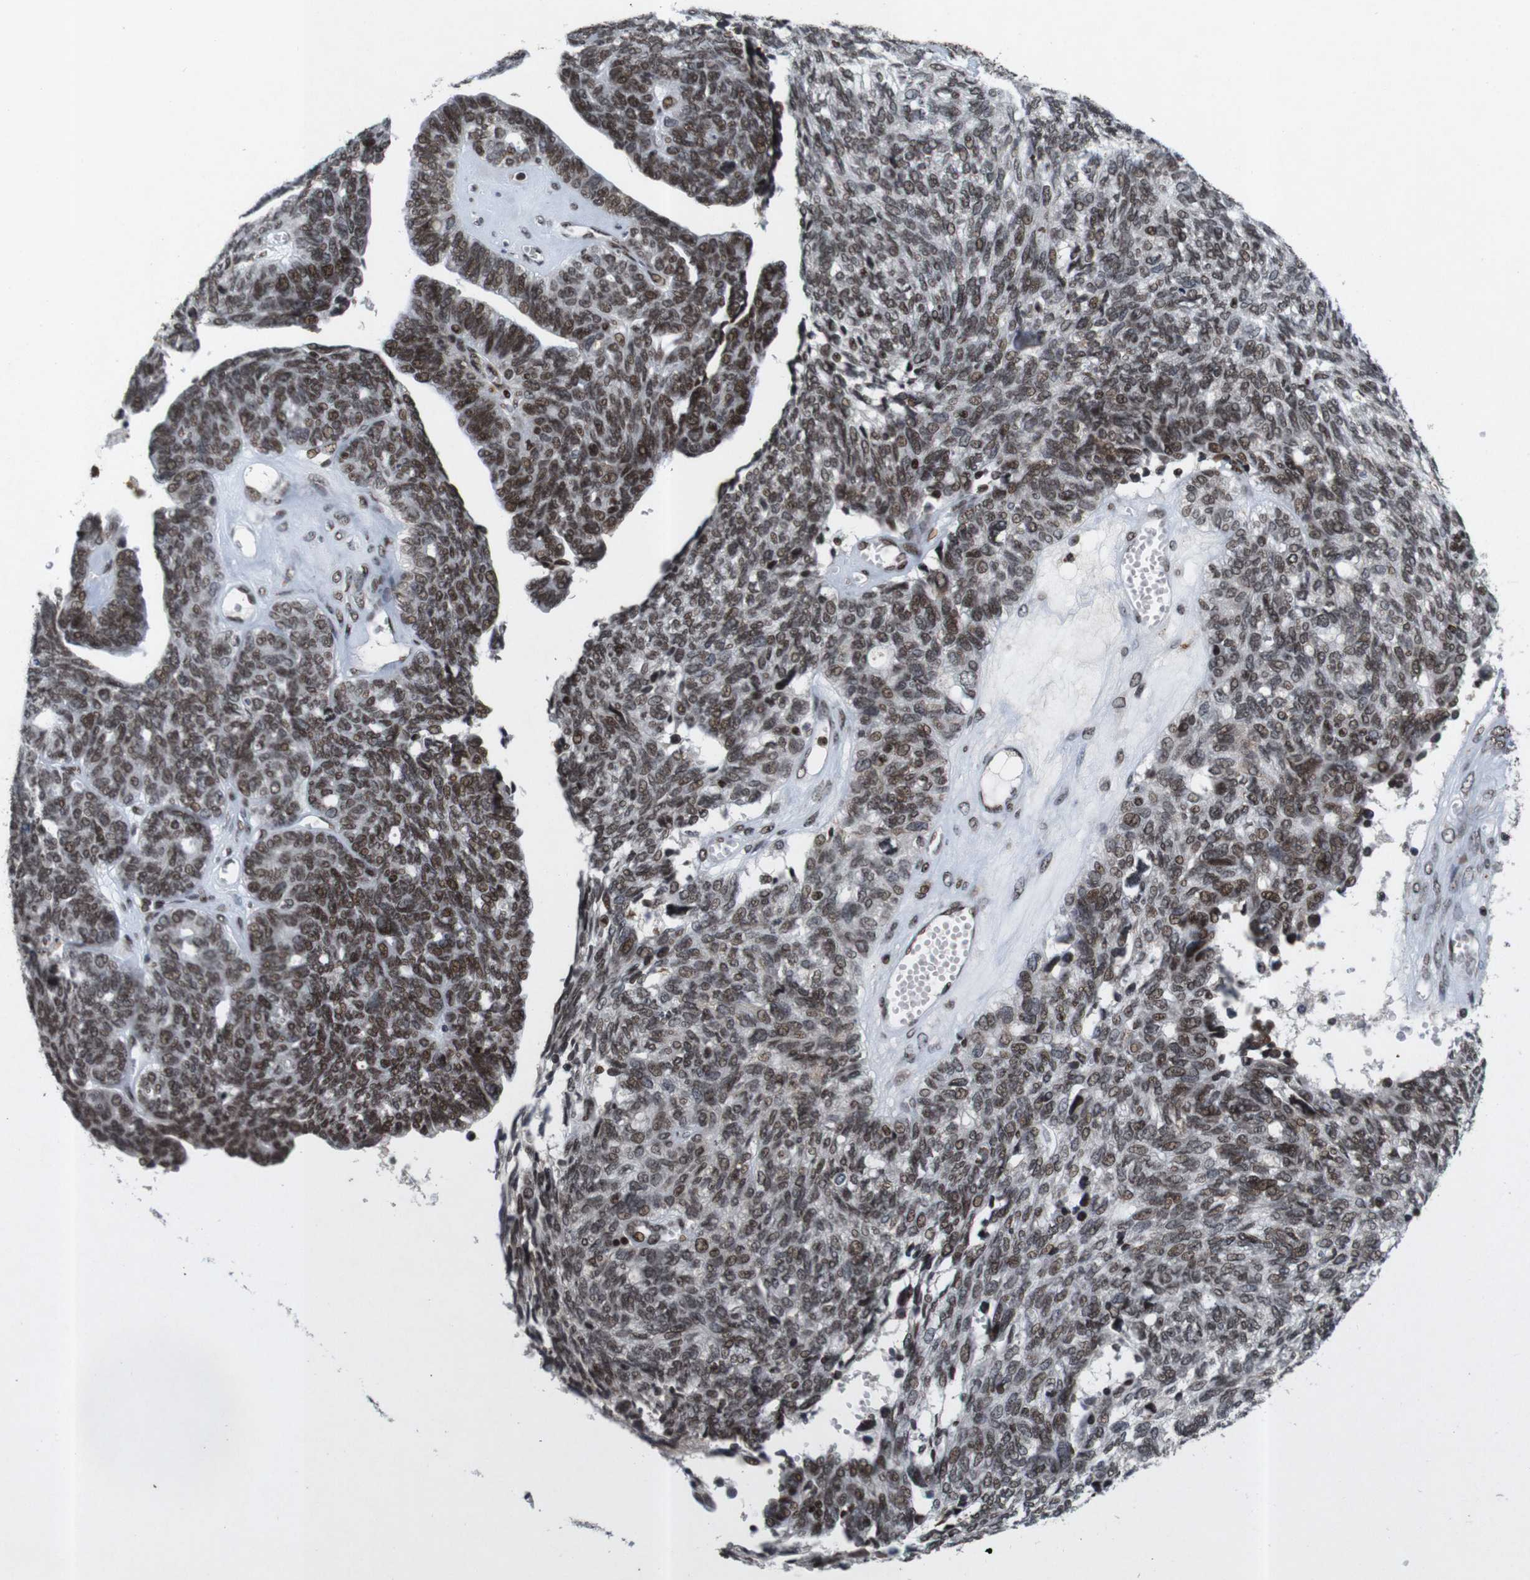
{"staining": {"intensity": "moderate", "quantity": ">75%", "location": "nuclear"}, "tissue": "ovarian cancer", "cell_type": "Tumor cells", "image_type": "cancer", "snomed": [{"axis": "morphology", "description": "Cystadenocarcinoma, serous, NOS"}, {"axis": "topography", "description": "Ovary"}], "caption": "A brown stain shows moderate nuclear expression of a protein in human ovarian cancer (serous cystadenocarcinoma) tumor cells. (Brightfield microscopy of DAB IHC at high magnification).", "gene": "MAGEH1", "patient": {"sex": "female", "age": 79}}